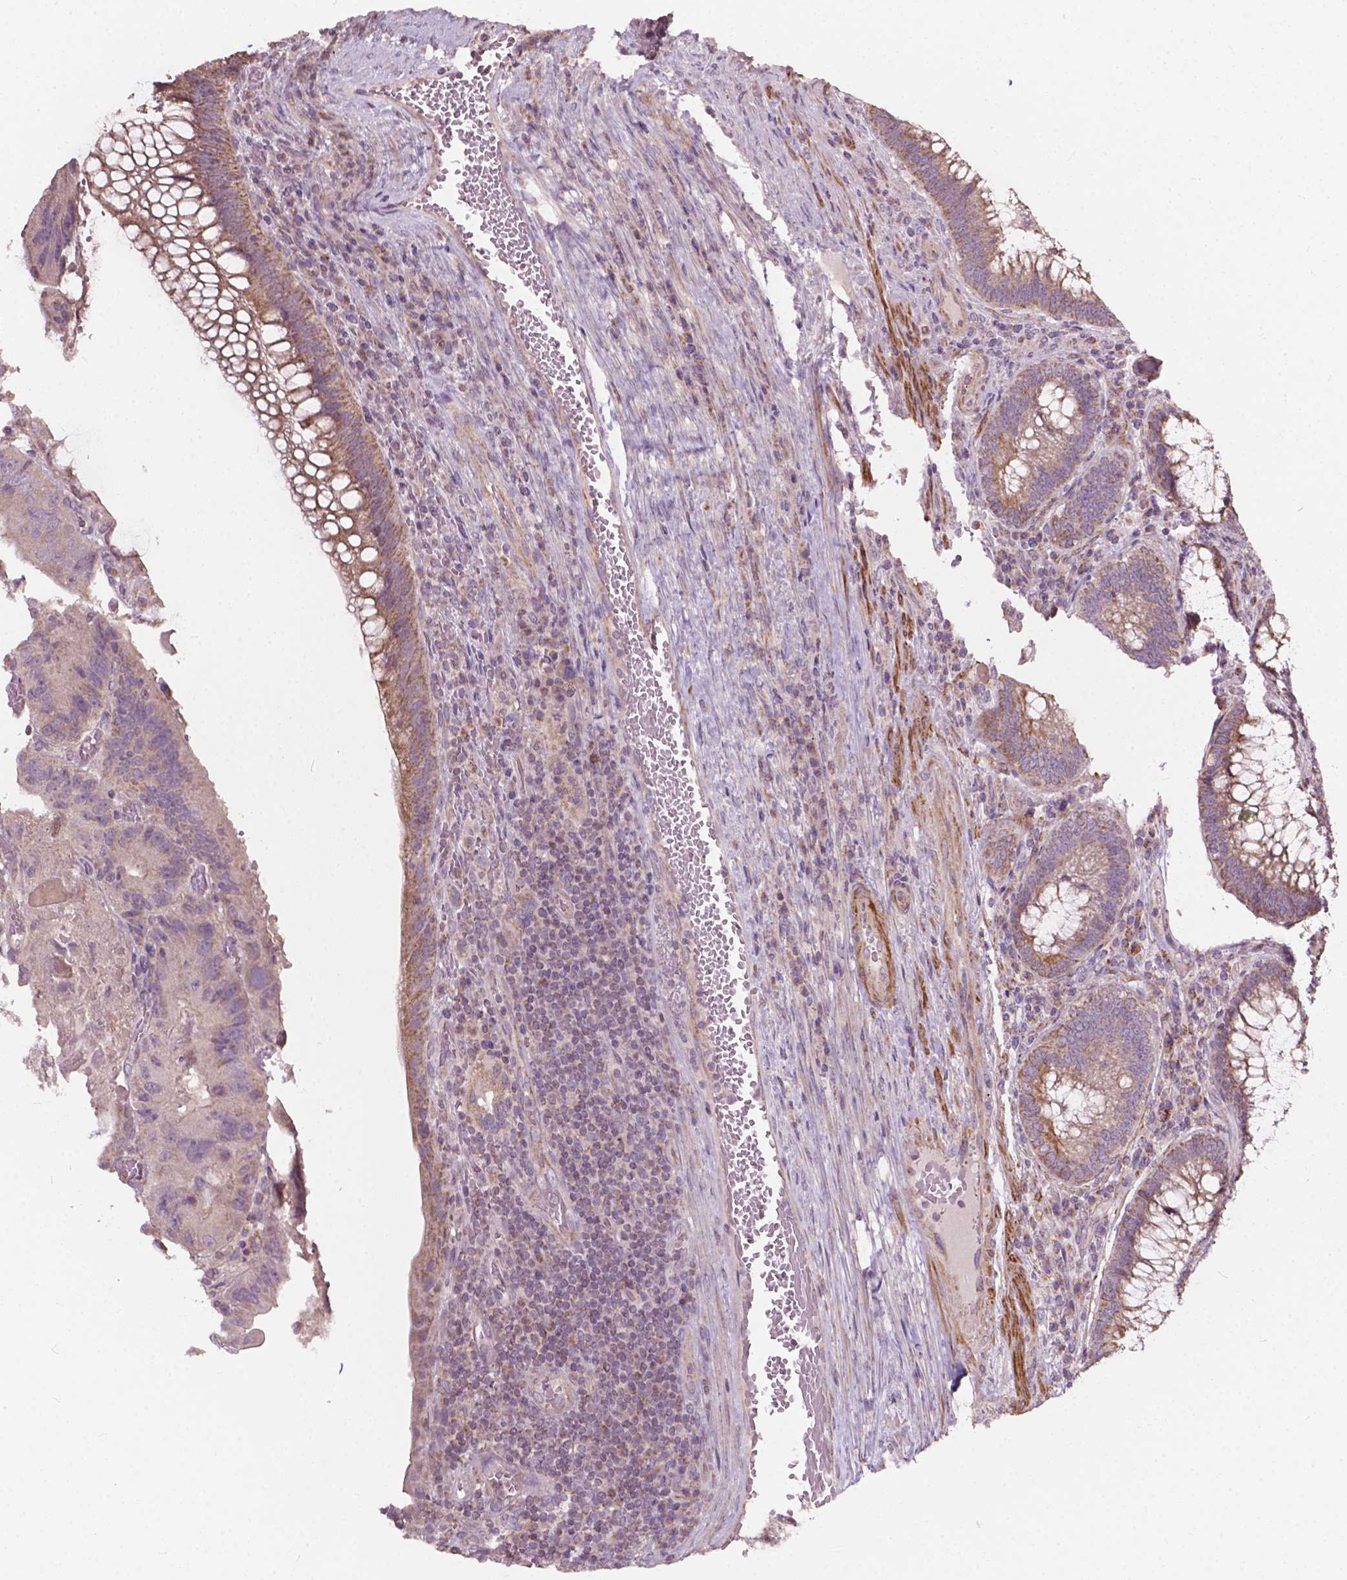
{"staining": {"intensity": "moderate", "quantity": "25%-75%", "location": "cytoplasmic/membranous"}, "tissue": "colorectal cancer", "cell_type": "Tumor cells", "image_type": "cancer", "snomed": [{"axis": "morphology", "description": "Adenocarcinoma, NOS"}, {"axis": "topography", "description": "Colon"}], "caption": "Brown immunohistochemical staining in colorectal cancer reveals moderate cytoplasmic/membranous positivity in approximately 25%-75% of tumor cells.", "gene": "NDUFA10", "patient": {"sex": "female", "age": 86}}